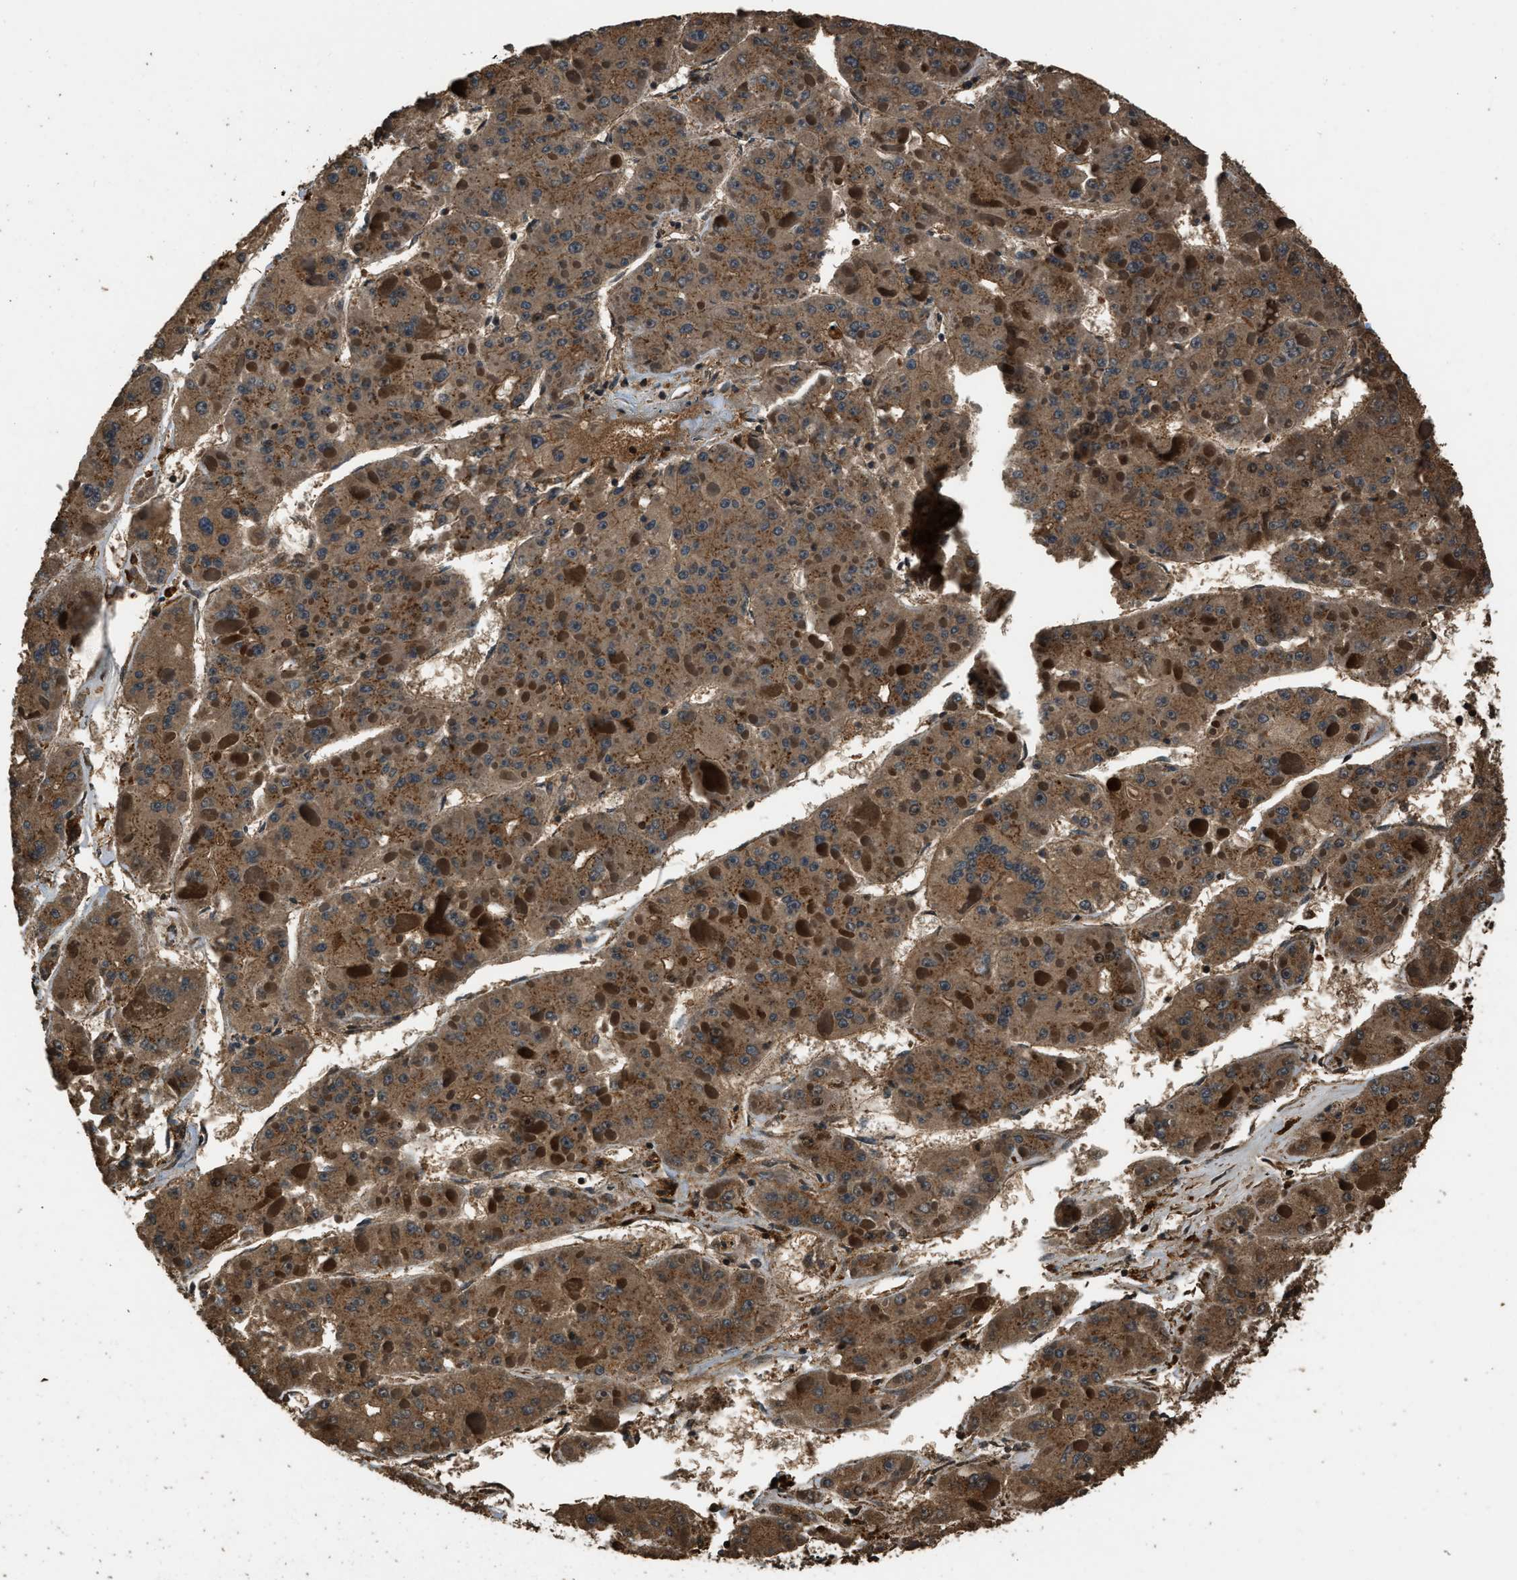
{"staining": {"intensity": "moderate", "quantity": ">75%", "location": "cytoplasmic/membranous"}, "tissue": "liver cancer", "cell_type": "Tumor cells", "image_type": "cancer", "snomed": [{"axis": "morphology", "description": "Carcinoma, Hepatocellular, NOS"}, {"axis": "topography", "description": "Liver"}], "caption": "Immunohistochemistry (IHC) image of neoplastic tissue: hepatocellular carcinoma (liver) stained using IHC shows medium levels of moderate protein expression localized specifically in the cytoplasmic/membranous of tumor cells, appearing as a cytoplasmic/membranous brown color.", "gene": "RAP2A", "patient": {"sex": "female", "age": 73}}